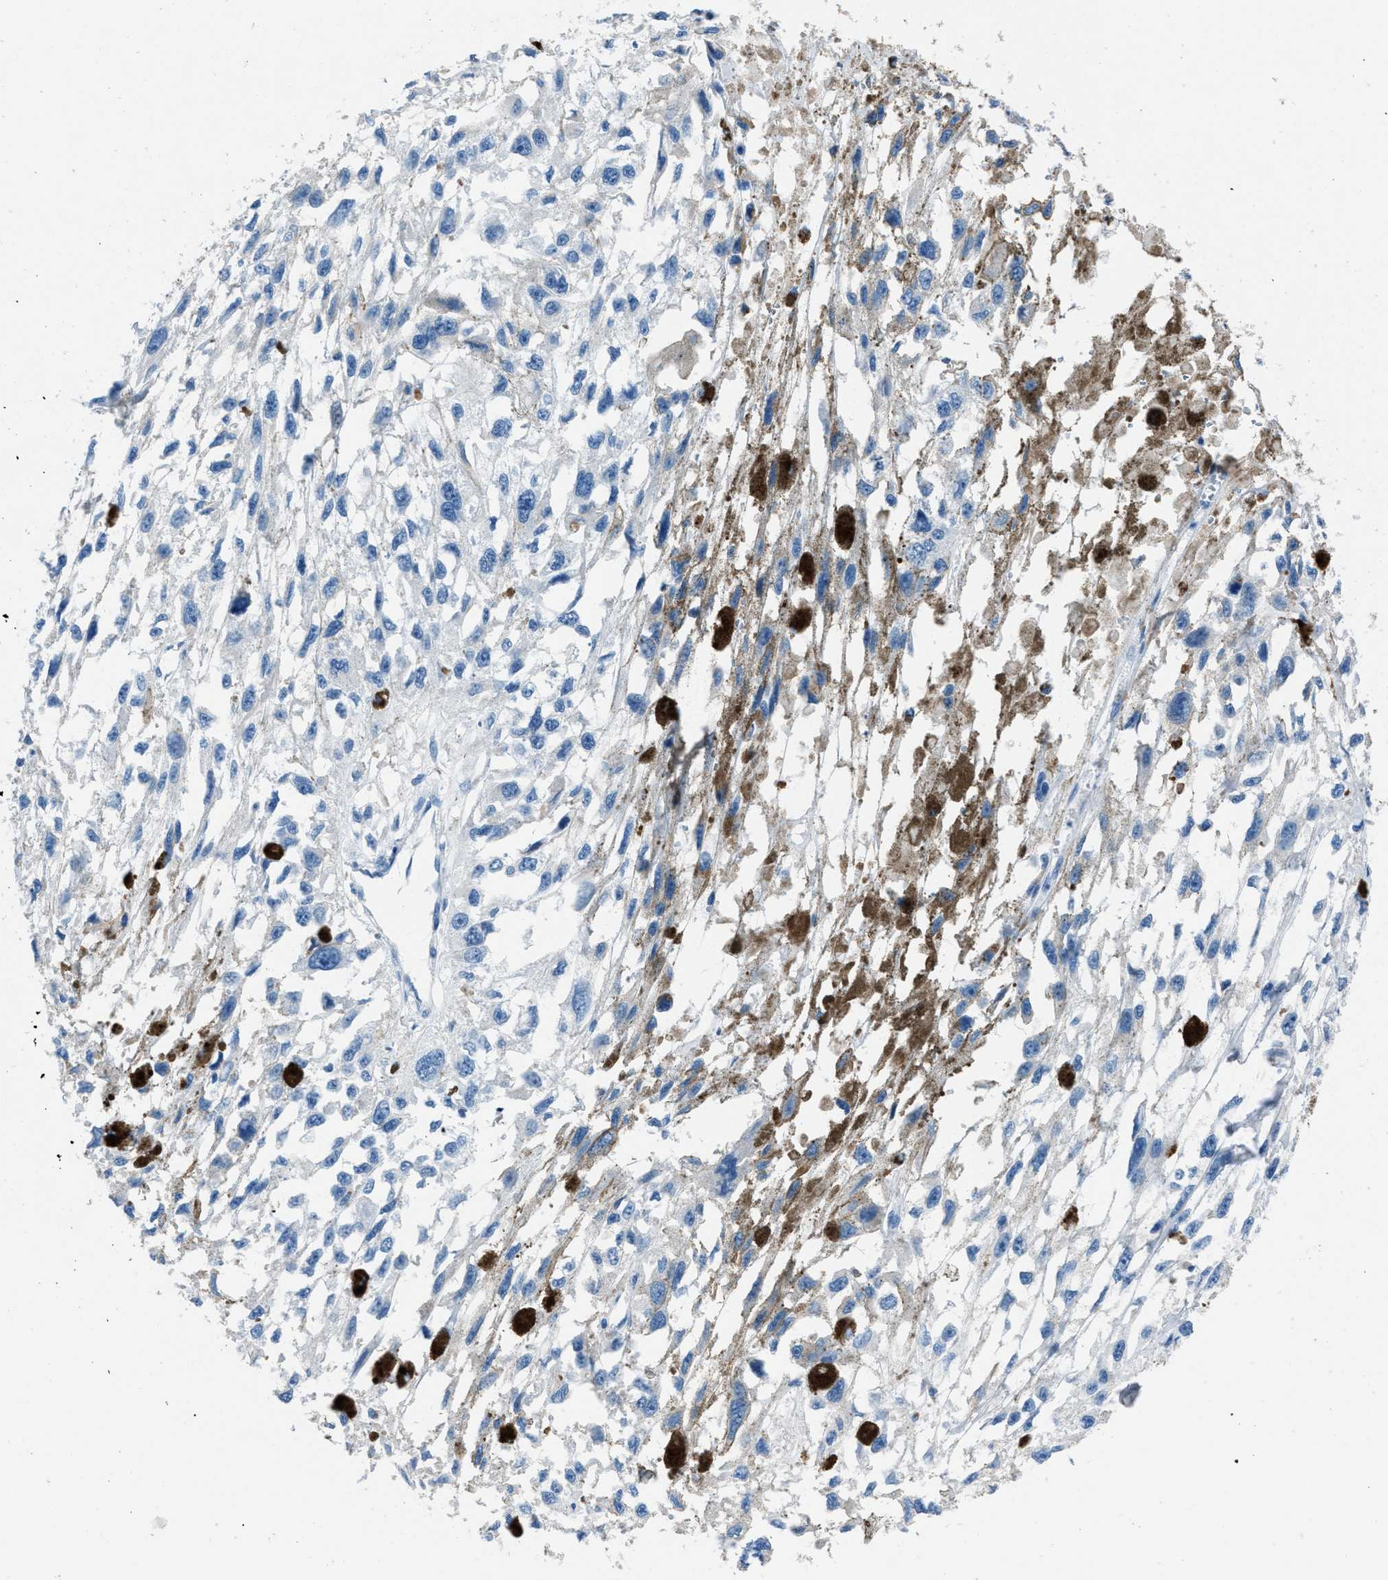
{"staining": {"intensity": "negative", "quantity": "none", "location": "none"}, "tissue": "melanoma", "cell_type": "Tumor cells", "image_type": "cancer", "snomed": [{"axis": "morphology", "description": "Malignant melanoma, Metastatic site"}, {"axis": "topography", "description": "Lymph node"}], "caption": "There is no significant expression in tumor cells of malignant melanoma (metastatic site). The staining is performed using DAB (3,3'-diaminobenzidine) brown chromogen with nuclei counter-stained in using hematoxylin.", "gene": "AMACR", "patient": {"sex": "male", "age": 59}}